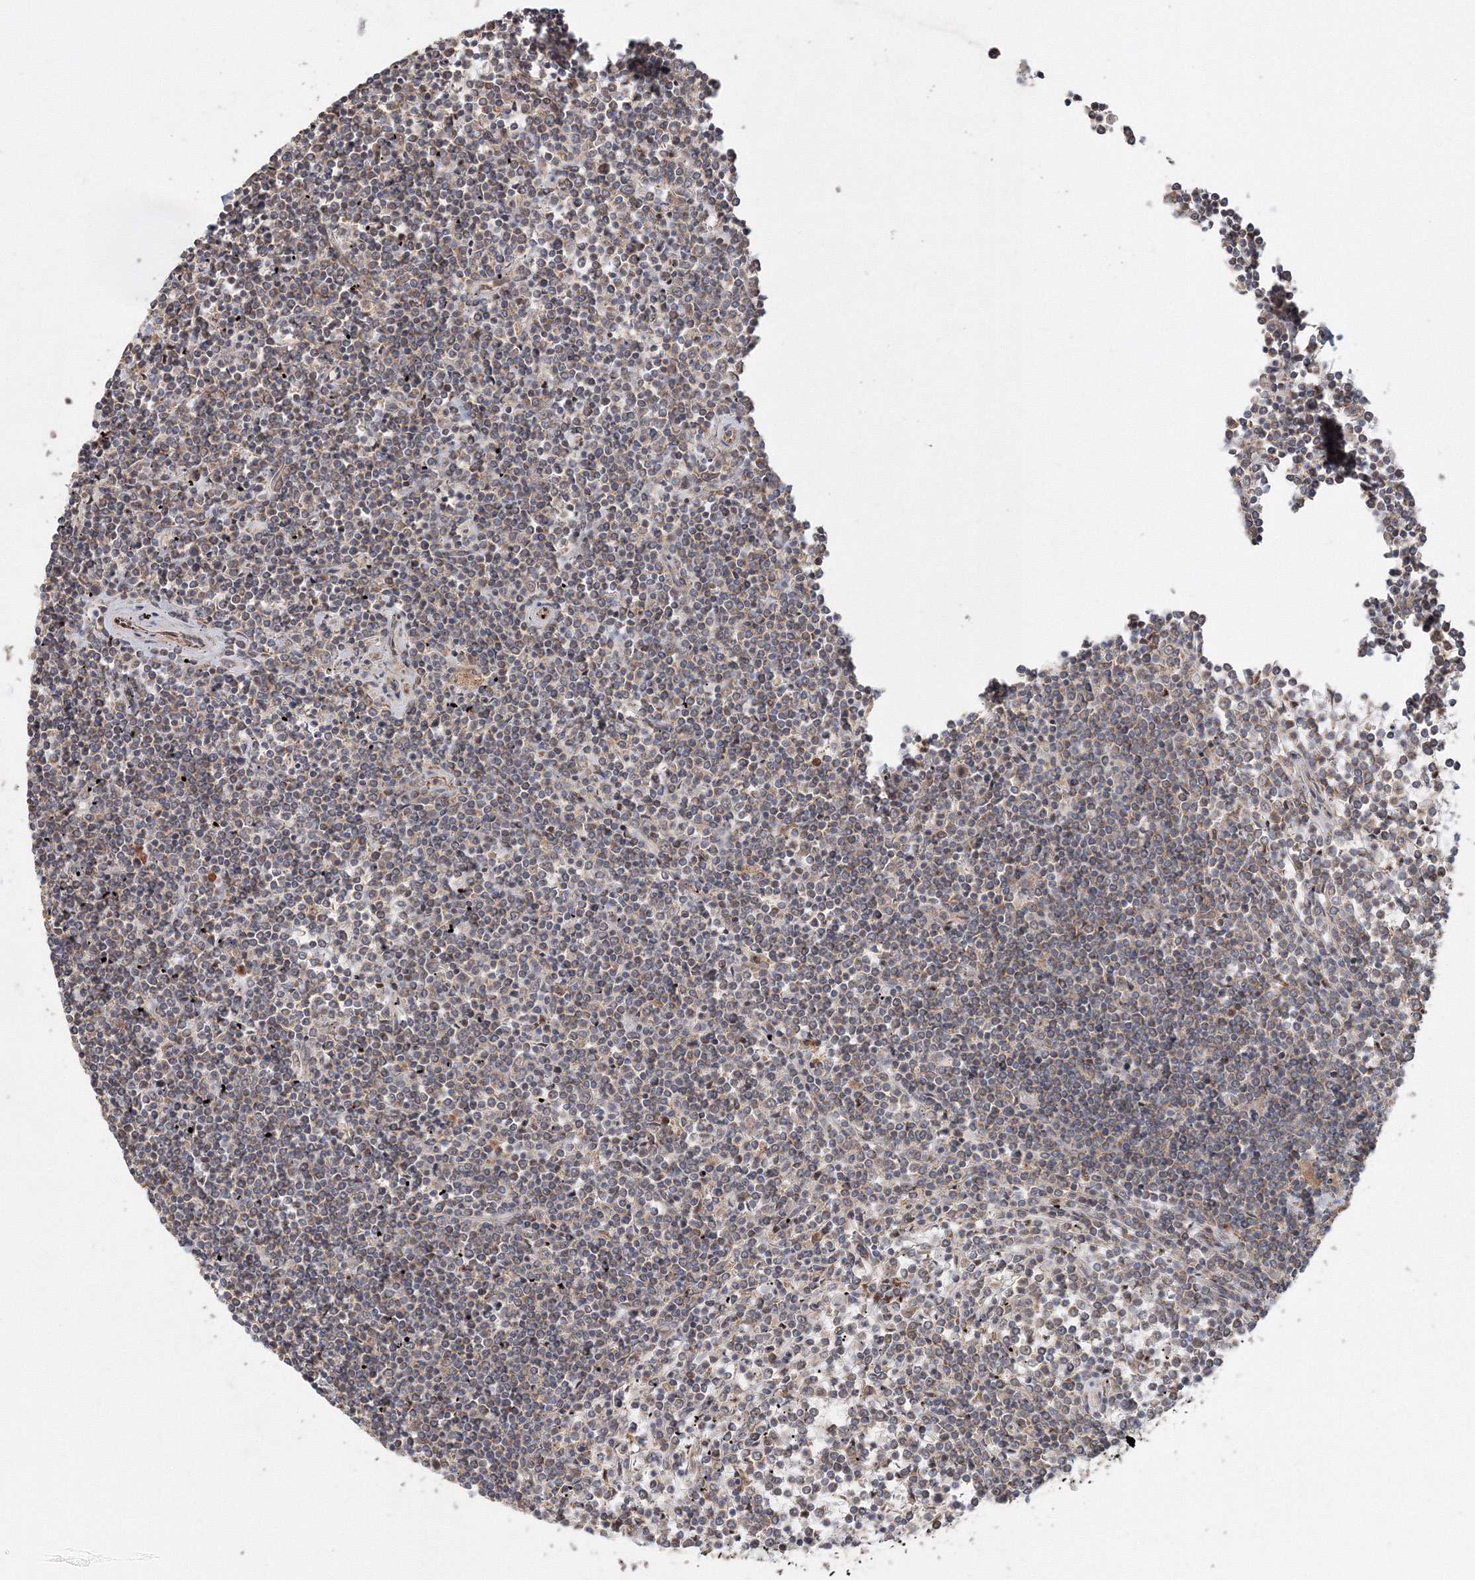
{"staining": {"intensity": "negative", "quantity": "none", "location": "none"}, "tissue": "lymphoma", "cell_type": "Tumor cells", "image_type": "cancer", "snomed": [{"axis": "morphology", "description": "Malignant lymphoma, non-Hodgkin's type, Low grade"}, {"axis": "topography", "description": "Spleen"}], "caption": "An immunohistochemistry (IHC) image of lymphoma is shown. There is no staining in tumor cells of lymphoma.", "gene": "ANAPC16", "patient": {"sex": "female", "age": 19}}